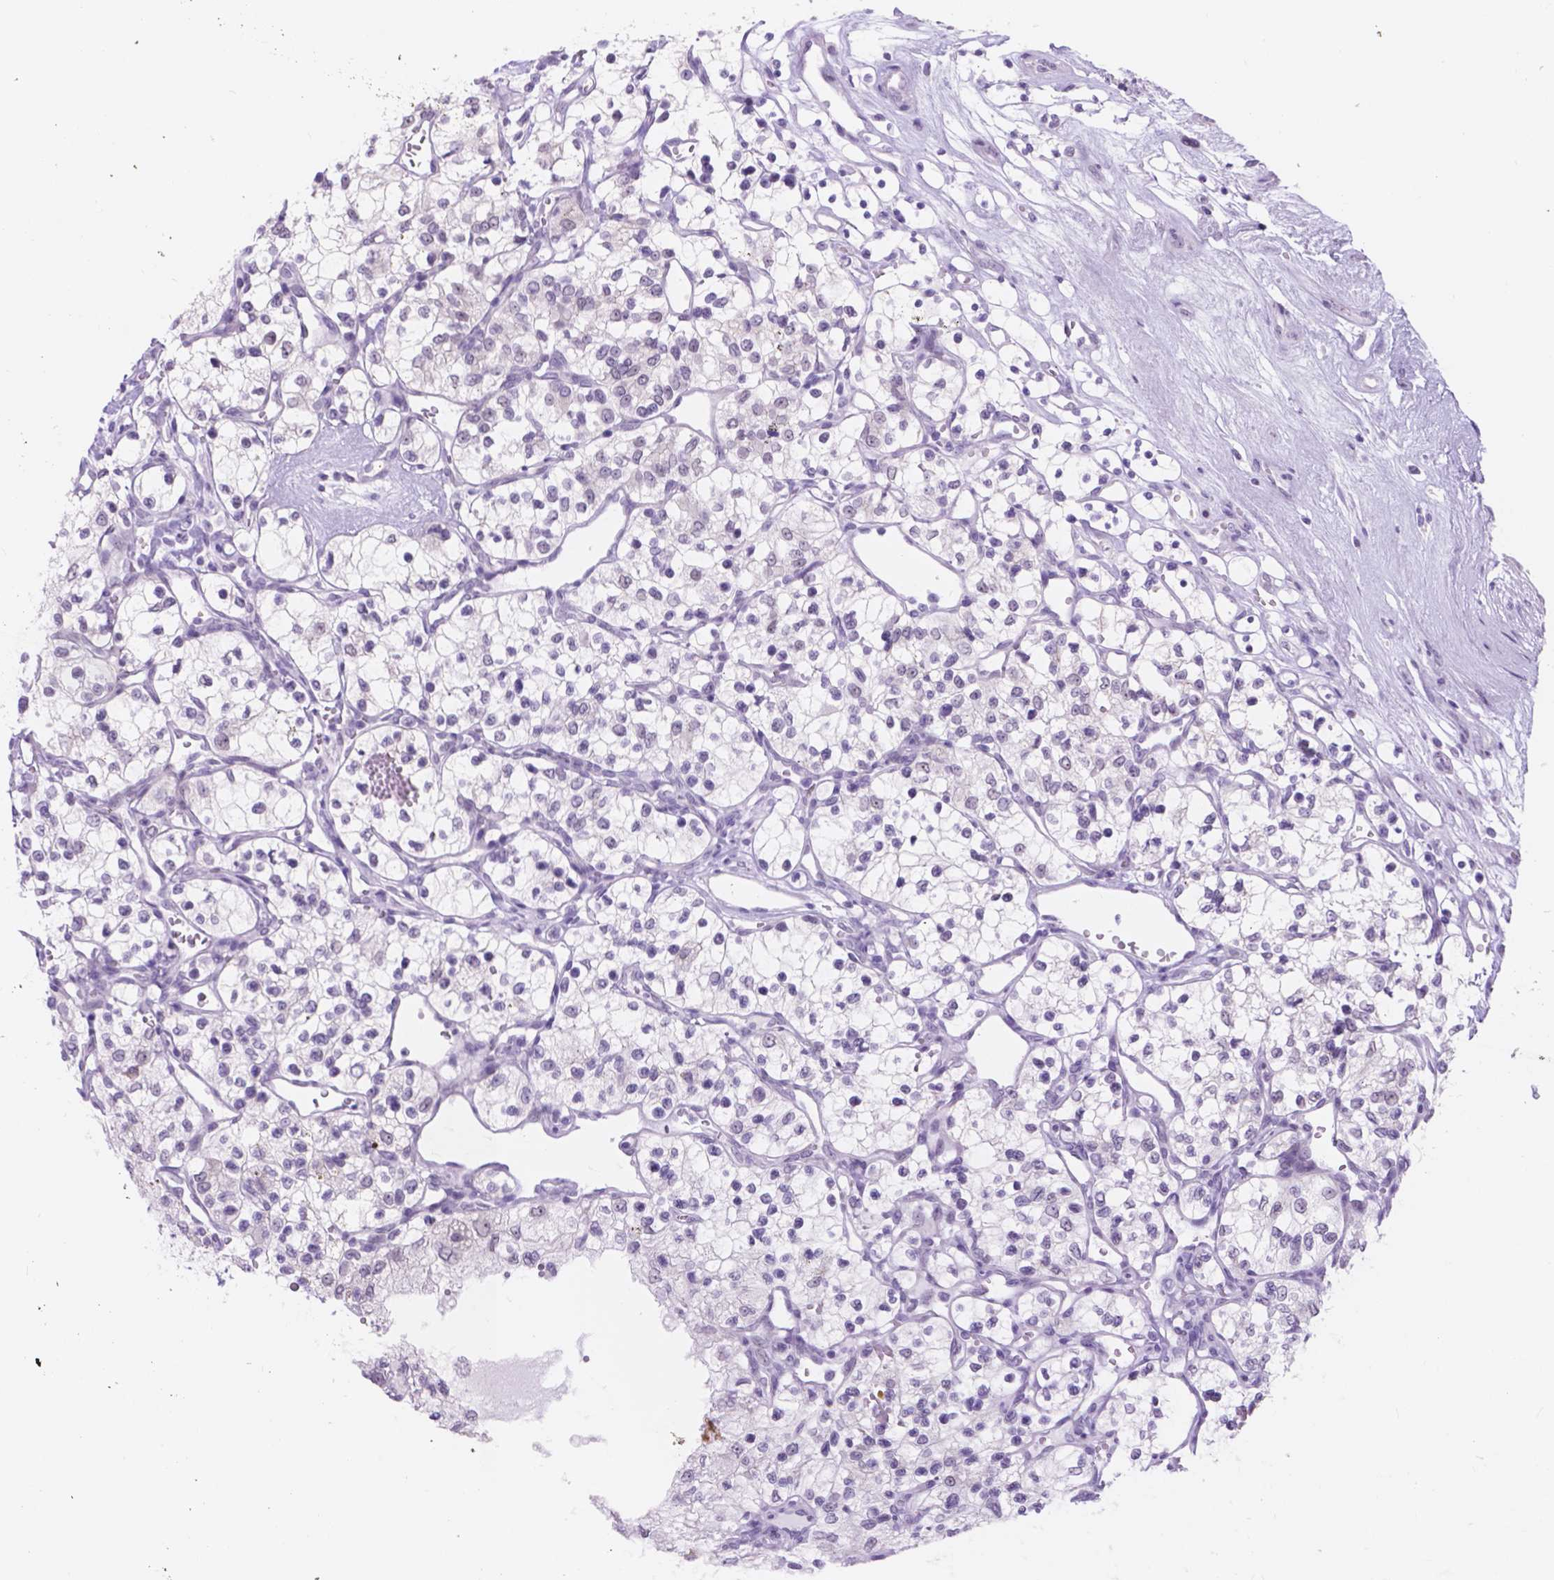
{"staining": {"intensity": "negative", "quantity": "none", "location": "none"}, "tissue": "renal cancer", "cell_type": "Tumor cells", "image_type": "cancer", "snomed": [{"axis": "morphology", "description": "Adenocarcinoma, NOS"}, {"axis": "topography", "description": "Kidney"}], "caption": "This micrograph is of adenocarcinoma (renal) stained with IHC to label a protein in brown with the nuclei are counter-stained blue. There is no expression in tumor cells.", "gene": "DCC", "patient": {"sex": "female", "age": 69}}